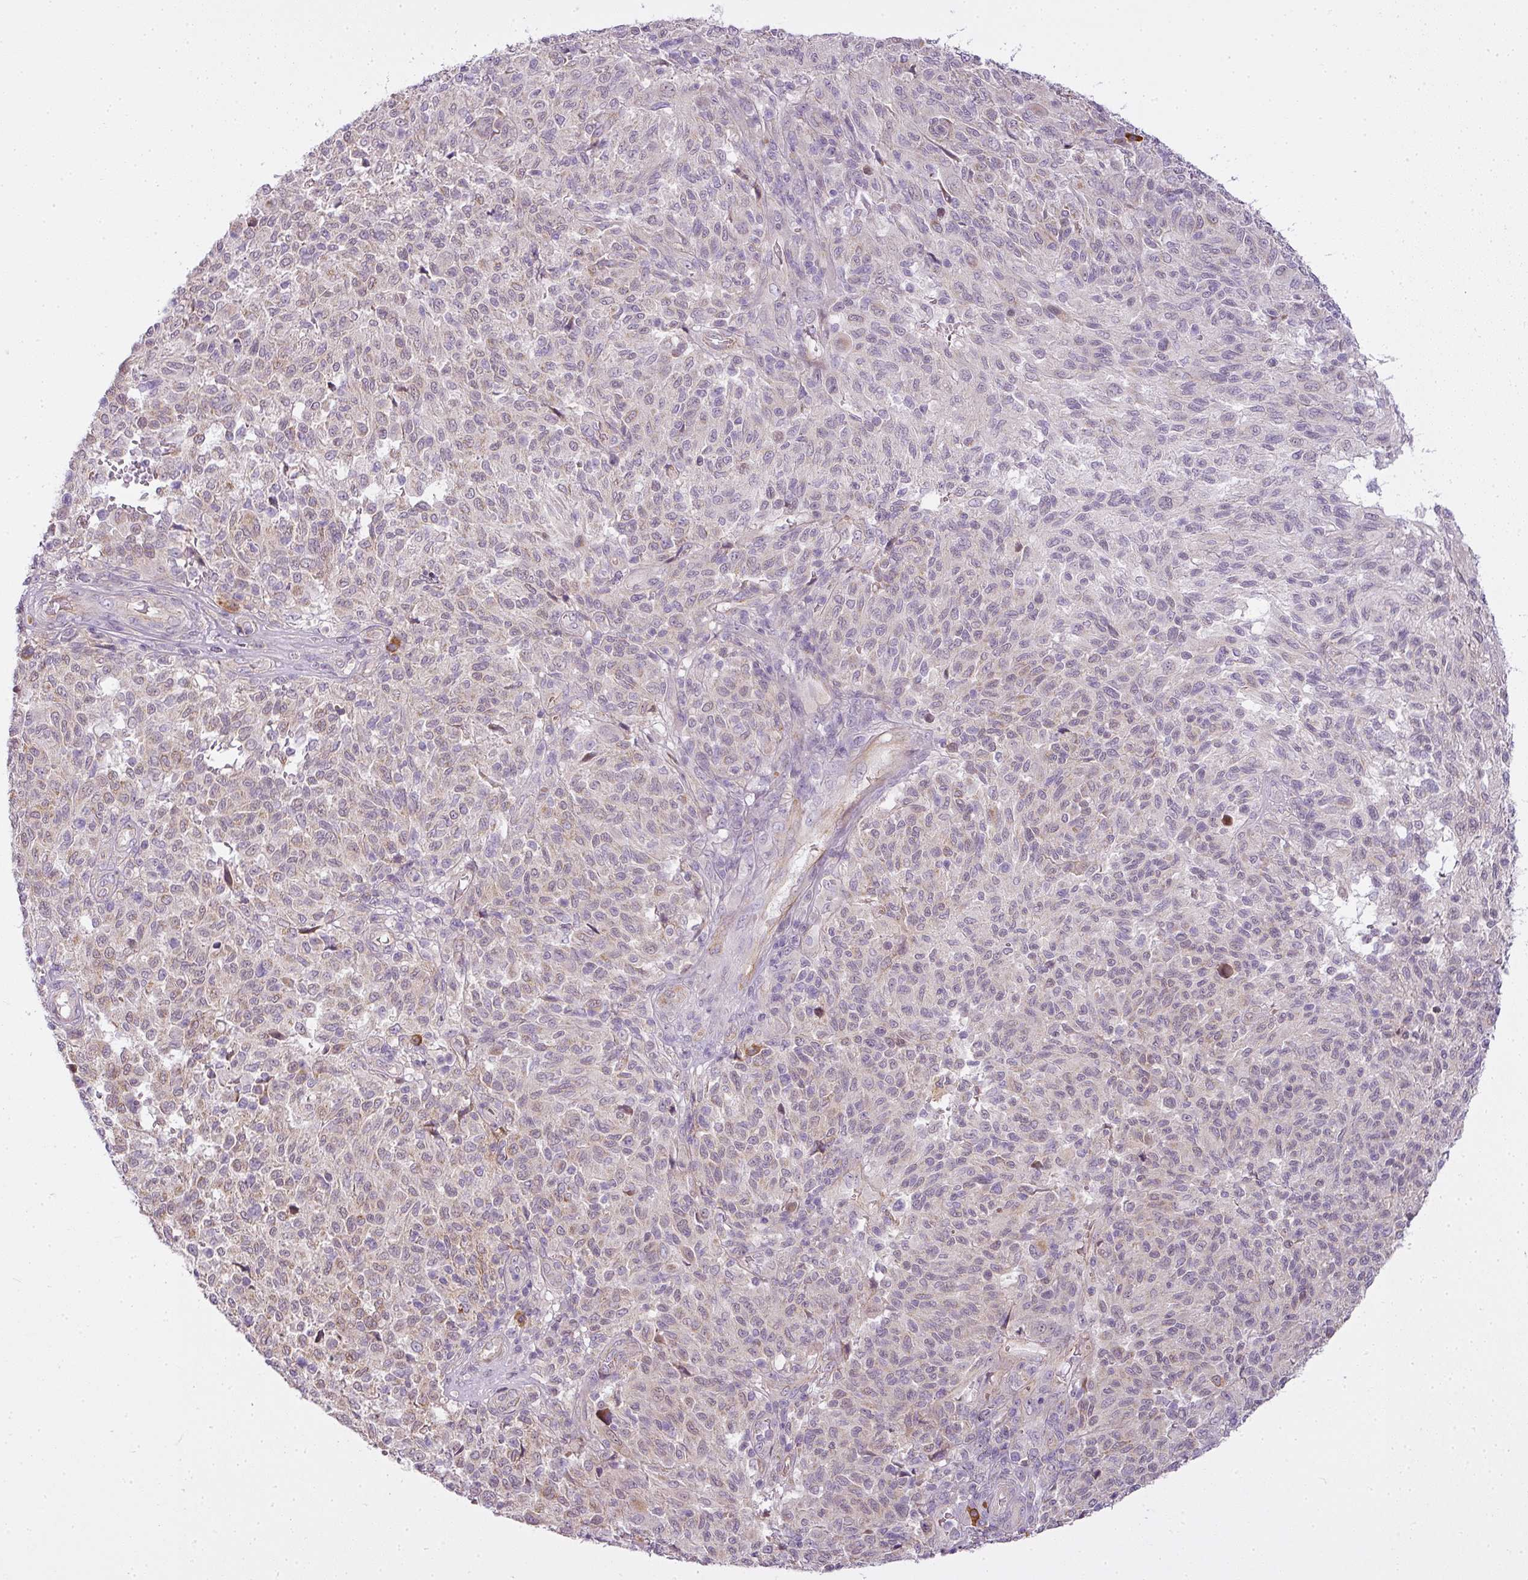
{"staining": {"intensity": "weak", "quantity": "<25%", "location": "cytoplasmic/membranous"}, "tissue": "melanoma", "cell_type": "Tumor cells", "image_type": "cancer", "snomed": [{"axis": "morphology", "description": "Malignant melanoma, NOS"}, {"axis": "topography", "description": "Skin"}], "caption": "Melanoma stained for a protein using immunohistochemistry exhibits no expression tumor cells.", "gene": "LY75", "patient": {"sex": "male", "age": 66}}